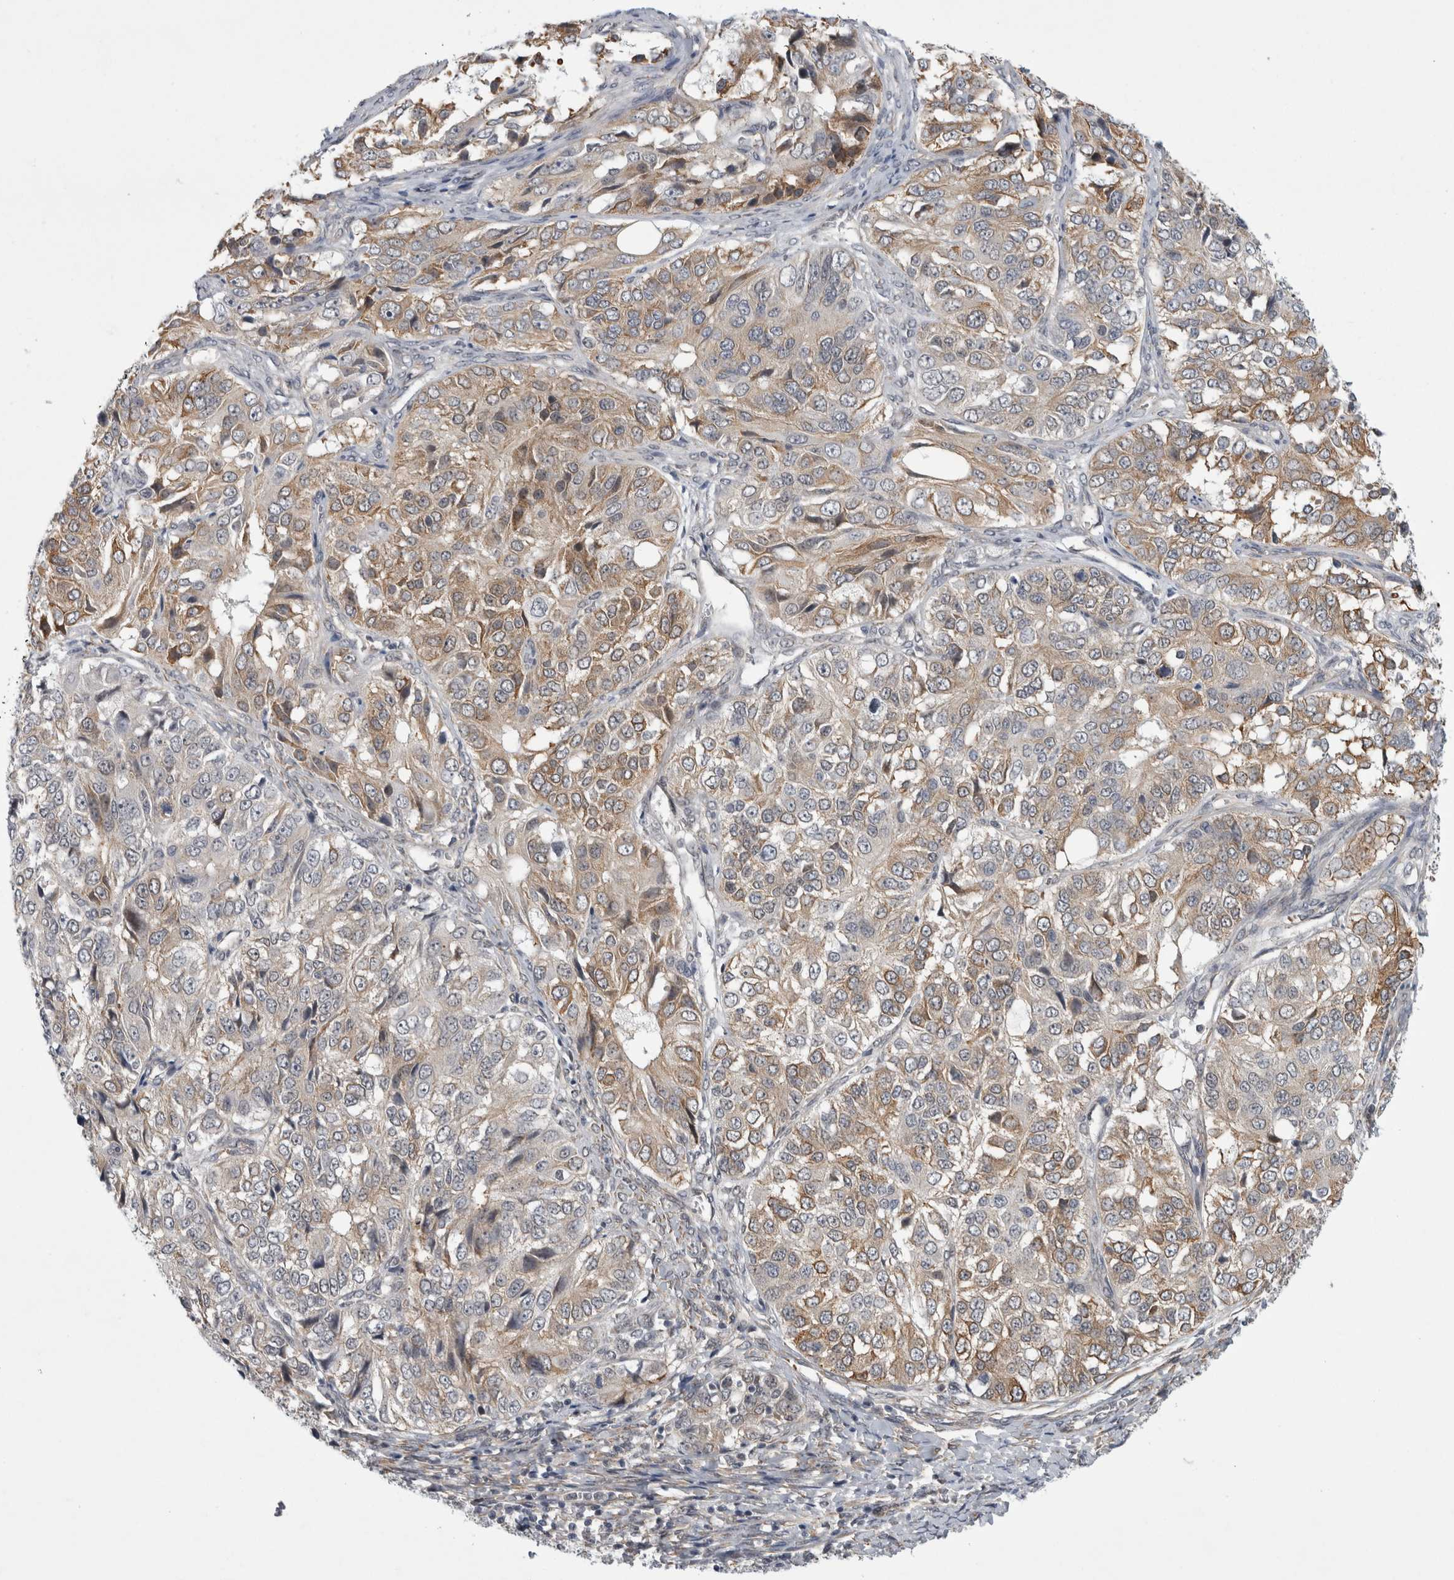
{"staining": {"intensity": "weak", "quantity": "25%-75%", "location": "cytoplasmic/membranous"}, "tissue": "ovarian cancer", "cell_type": "Tumor cells", "image_type": "cancer", "snomed": [{"axis": "morphology", "description": "Carcinoma, endometroid"}, {"axis": "topography", "description": "Ovary"}], "caption": "Weak cytoplasmic/membranous protein expression is present in approximately 25%-75% of tumor cells in ovarian cancer (endometroid carcinoma).", "gene": "PARP11", "patient": {"sex": "female", "age": 51}}